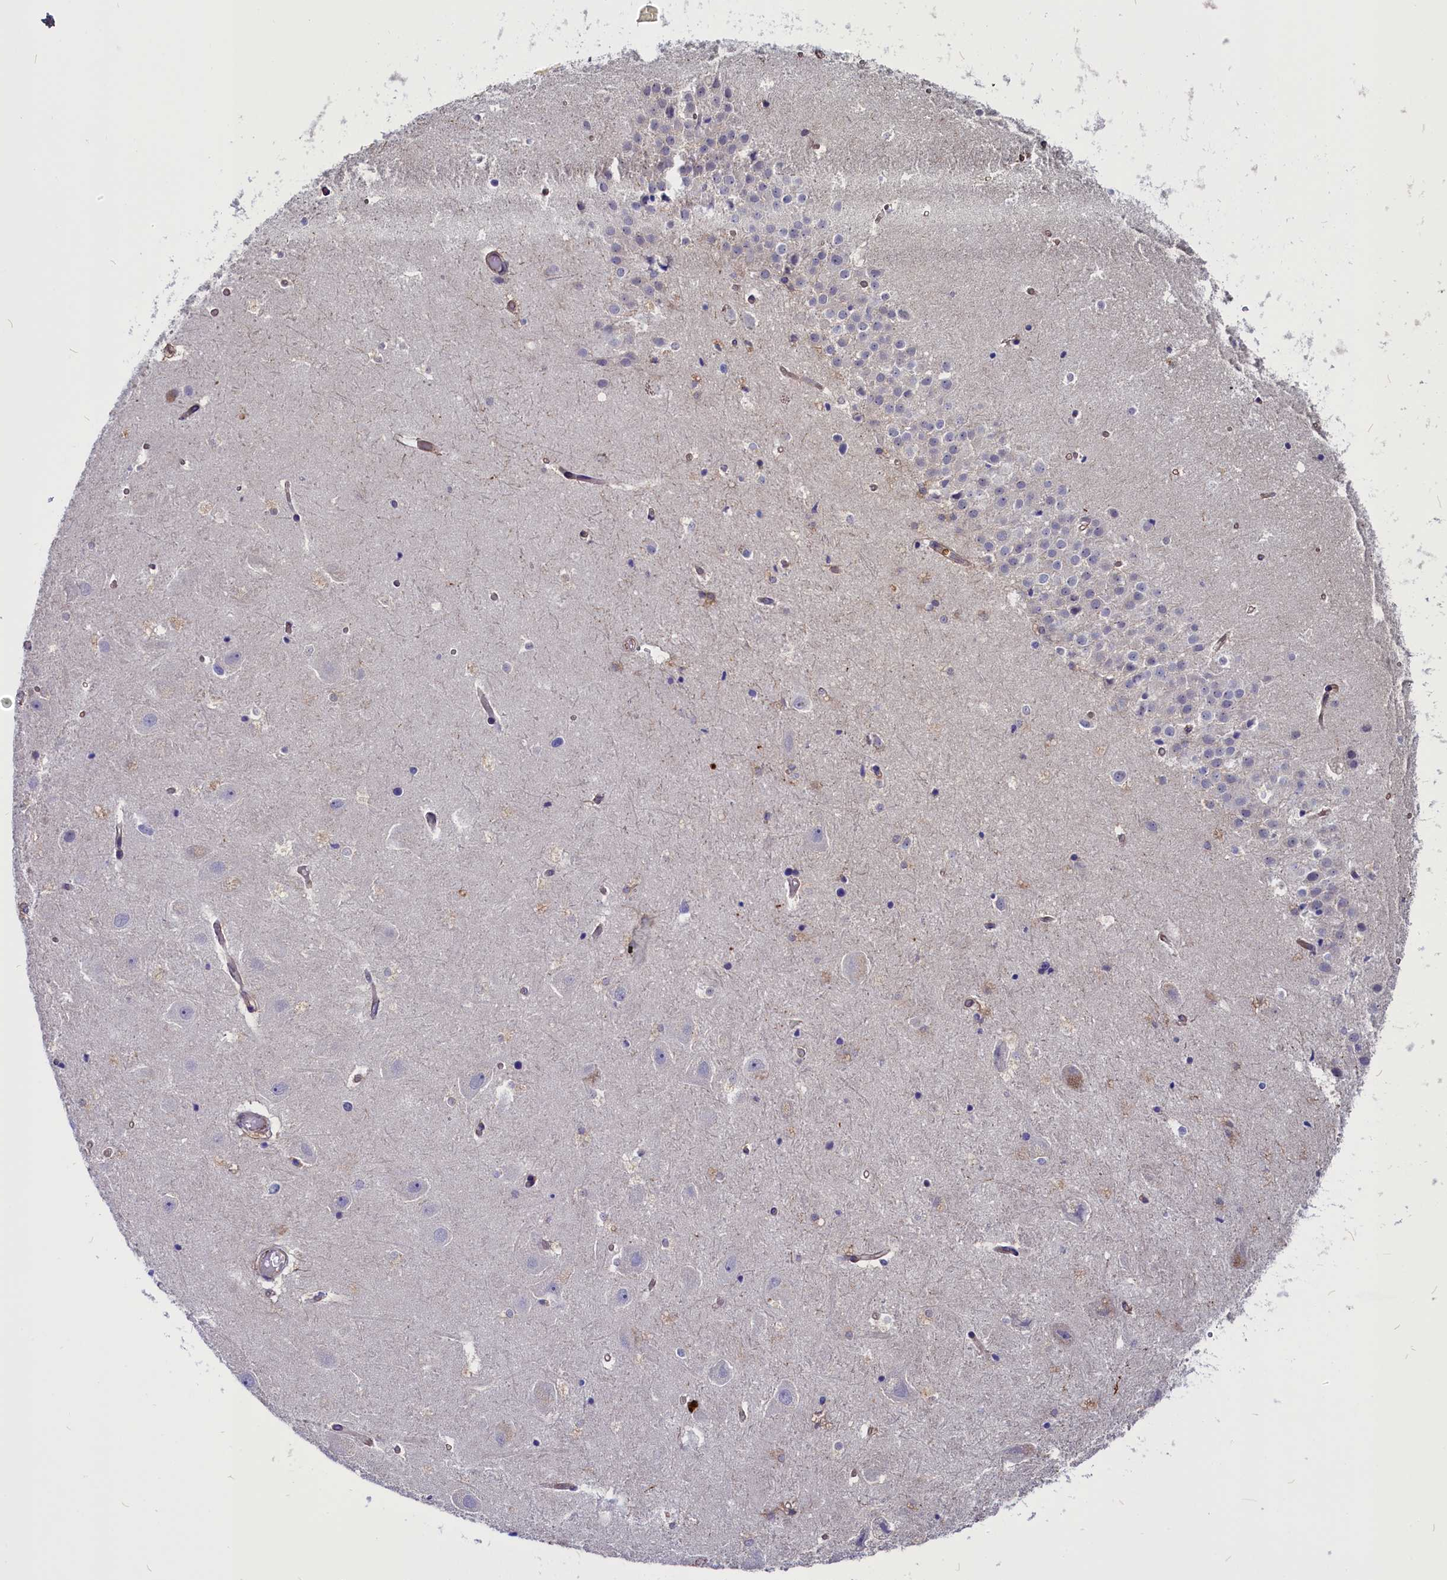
{"staining": {"intensity": "negative", "quantity": "none", "location": "none"}, "tissue": "hippocampus", "cell_type": "Glial cells", "image_type": "normal", "snomed": [{"axis": "morphology", "description": "Normal tissue, NOS"}, {"axis": "topography", "description": "Hippocampus"}], "caption": "A histopathology image of human hippocampus is negative for staining in glial cells.", "gene": "PDILT", "patient": {"sex": "female", "age": 52}}